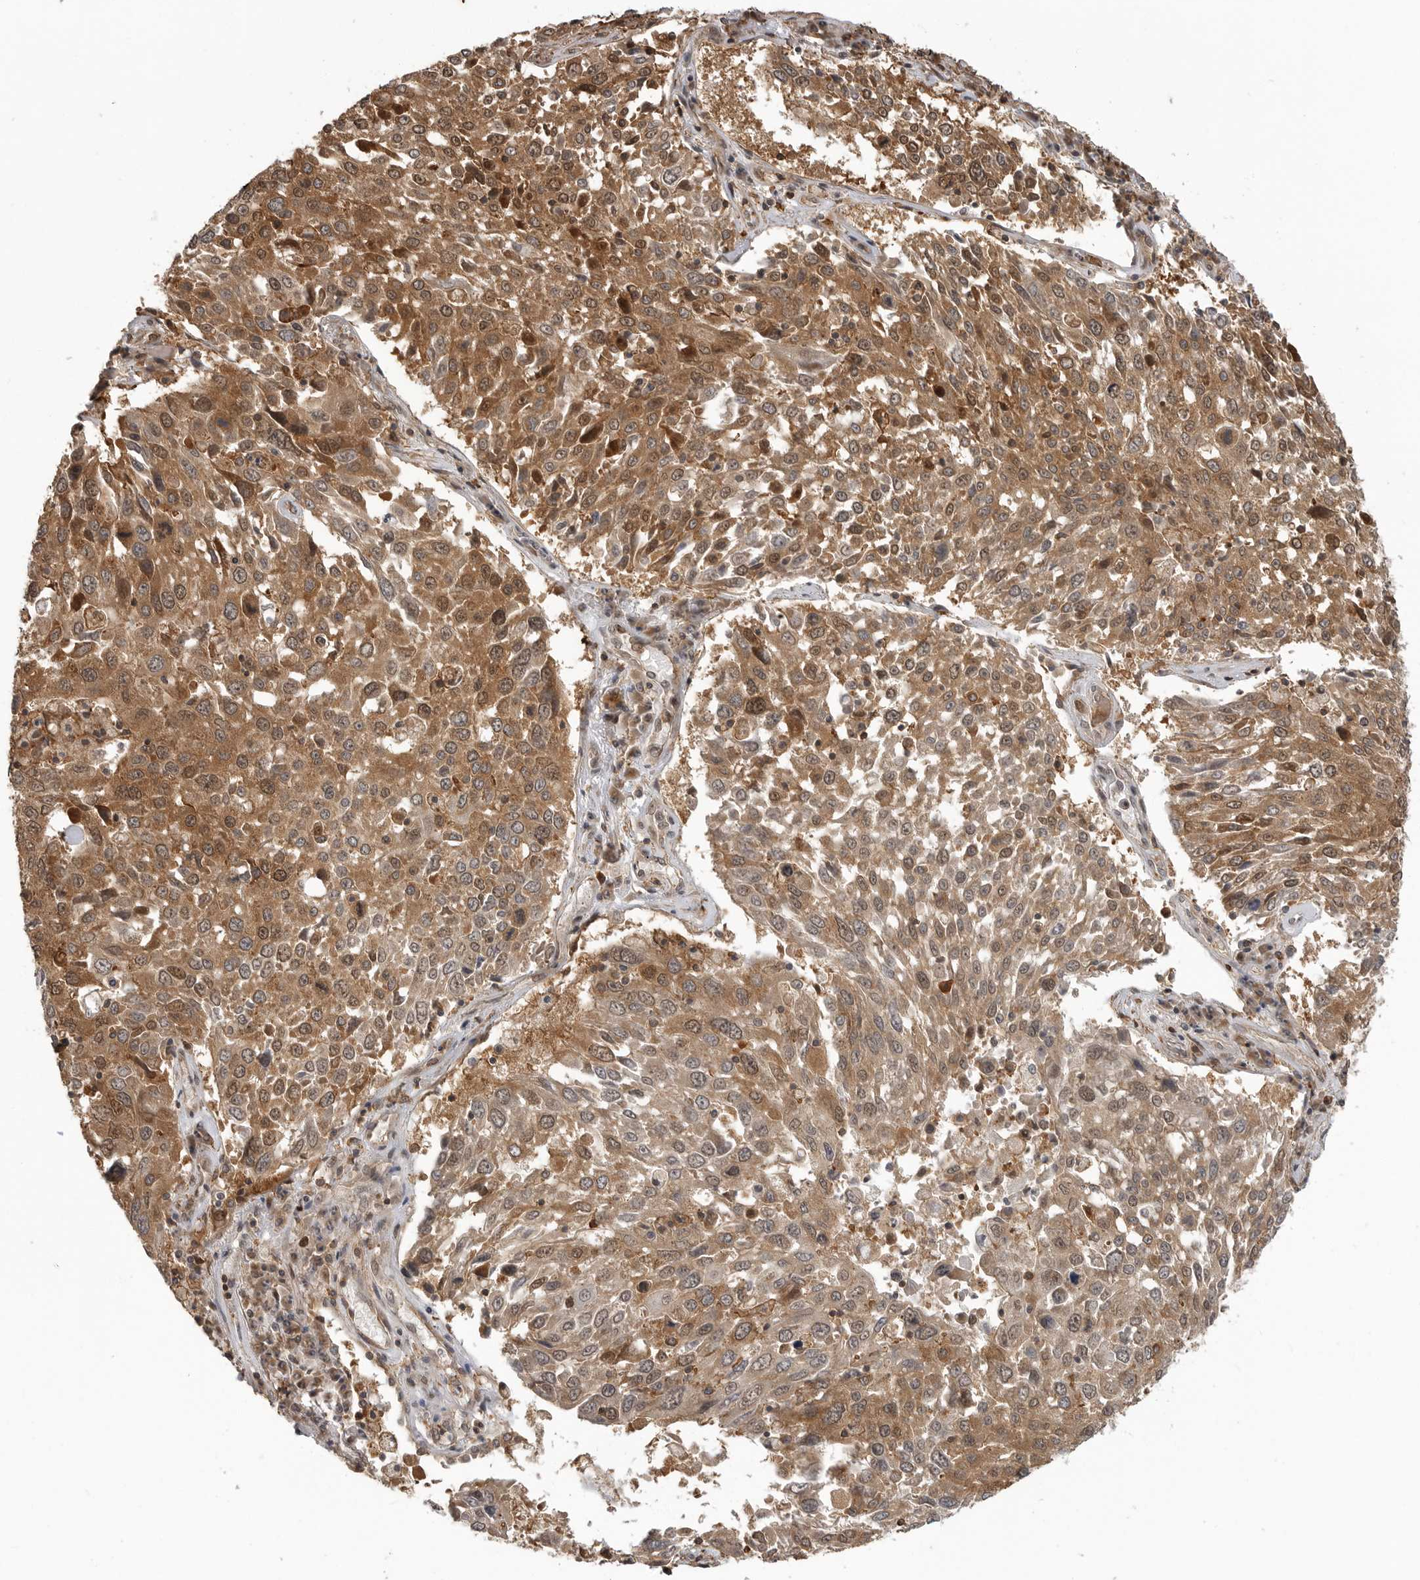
{"staining": {"intensity": "moderate", "quantity": ">75%", "location": "cytoplasmic/membranous,nuclear"}, "tissue": "lung cancer", "cell_type": "Tumor cells", "image_type": "cancer", "snomed": [{"axis": "morphology", "description": "Squamous cell carcinoma, NOS"}, {"axis": "topography", "description": "Lung"}], "caption": "Brown immunohistochemical staining in lung cancer exhibits moderate cytoplasmic/membranous and nuclear staining in approximately >75% of tumor cells.", "gene": "ERN1", "patient": {"sex": "male", "age": 65}}